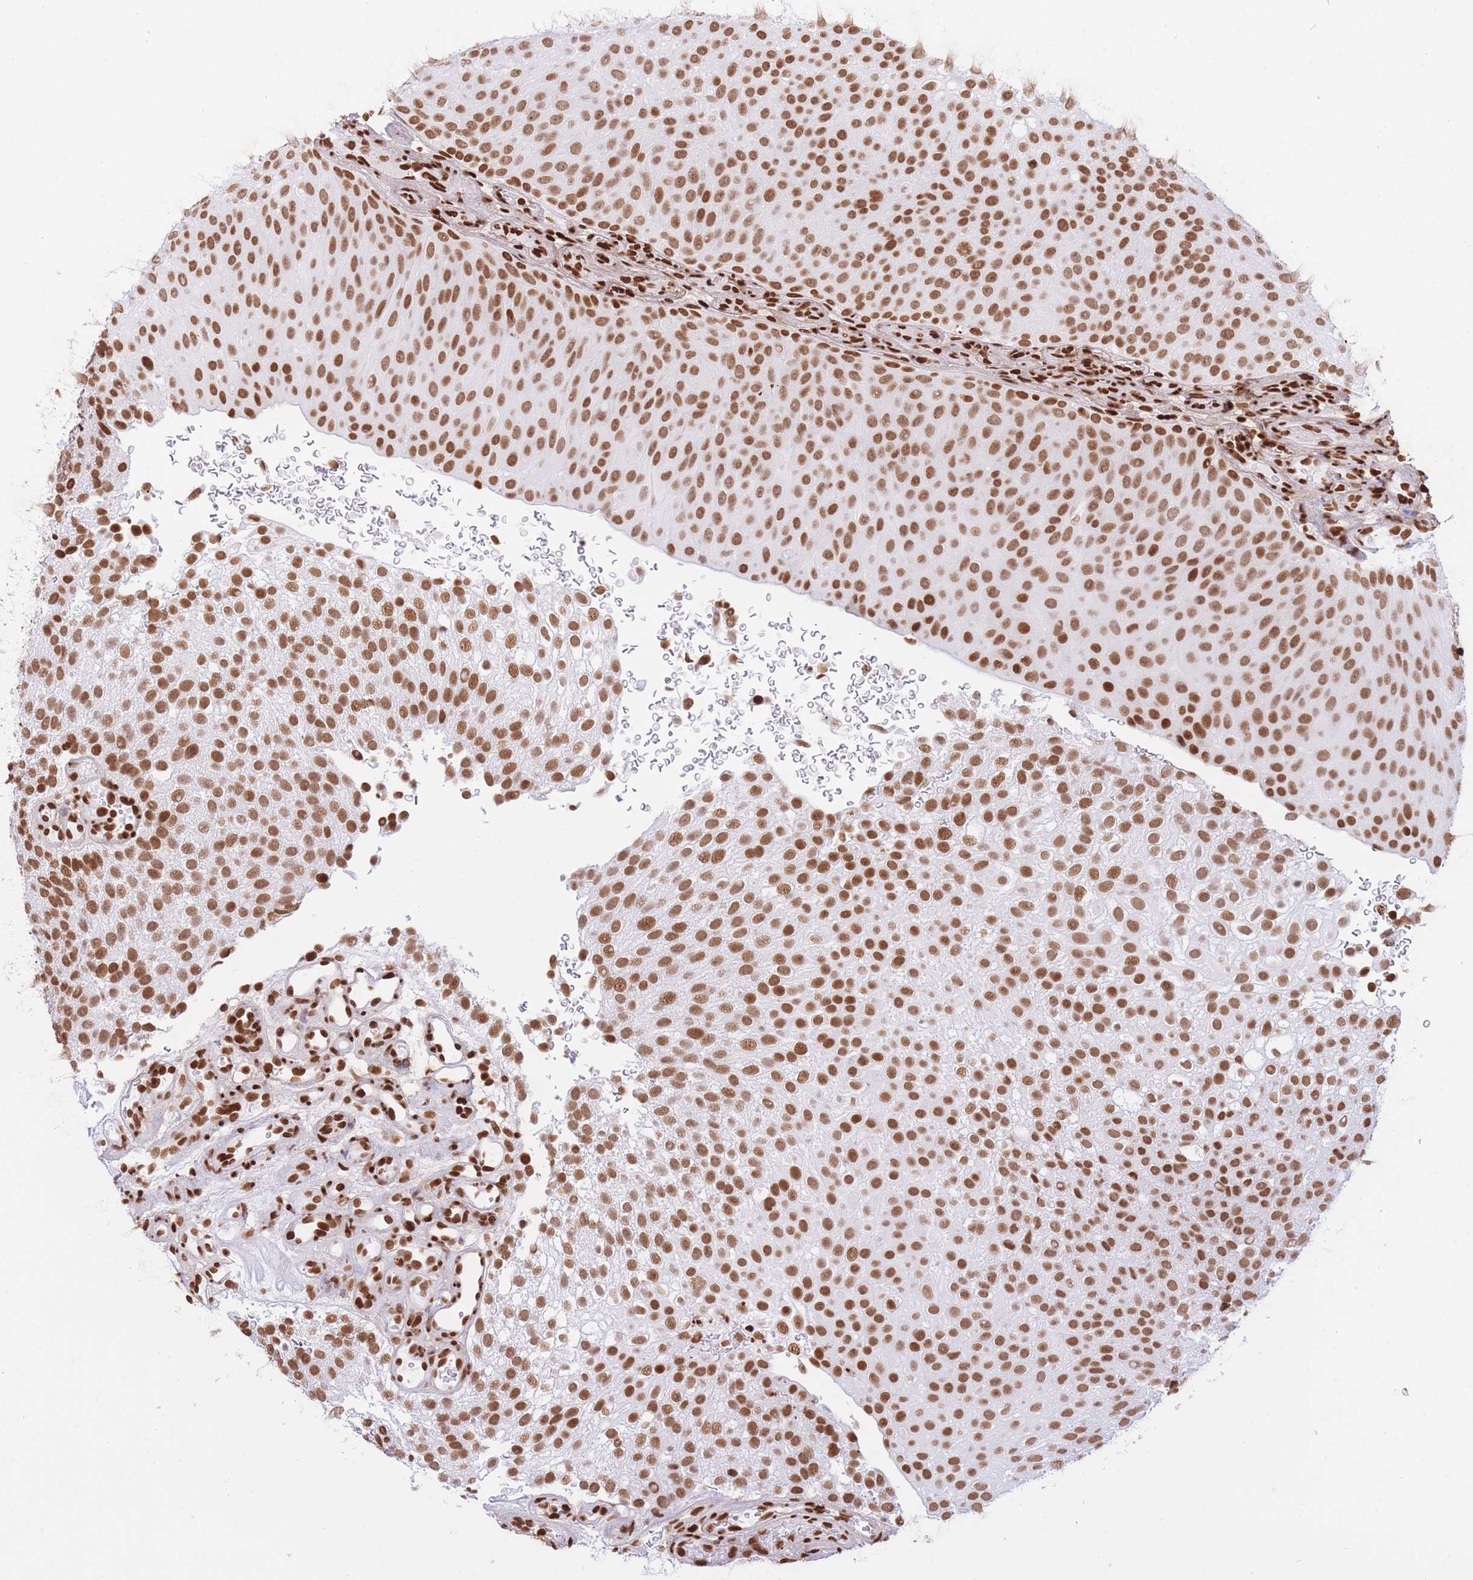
{"staining": {"intensity": "moderate", "quantity": ">75%", "location": "nuclear"}, "tissue": "urothelial cancer", "cell_type": "Tumor cells", "image_type": "cancer", "snomed": [{"axis": "morphology", "description": "Urothelial carcinoma, Low grade"}, {"axis": "topography", "description": "Urinary bladder"}], "caption": "Immunohistochemistry (IHC) of human low-grade urothelial carcinoma displays medium levels of moderate nuclear staining in approximately >75% of tumor cells.", "gene": "H2BC11", "patient": {"sex": "male", "age": 78}}